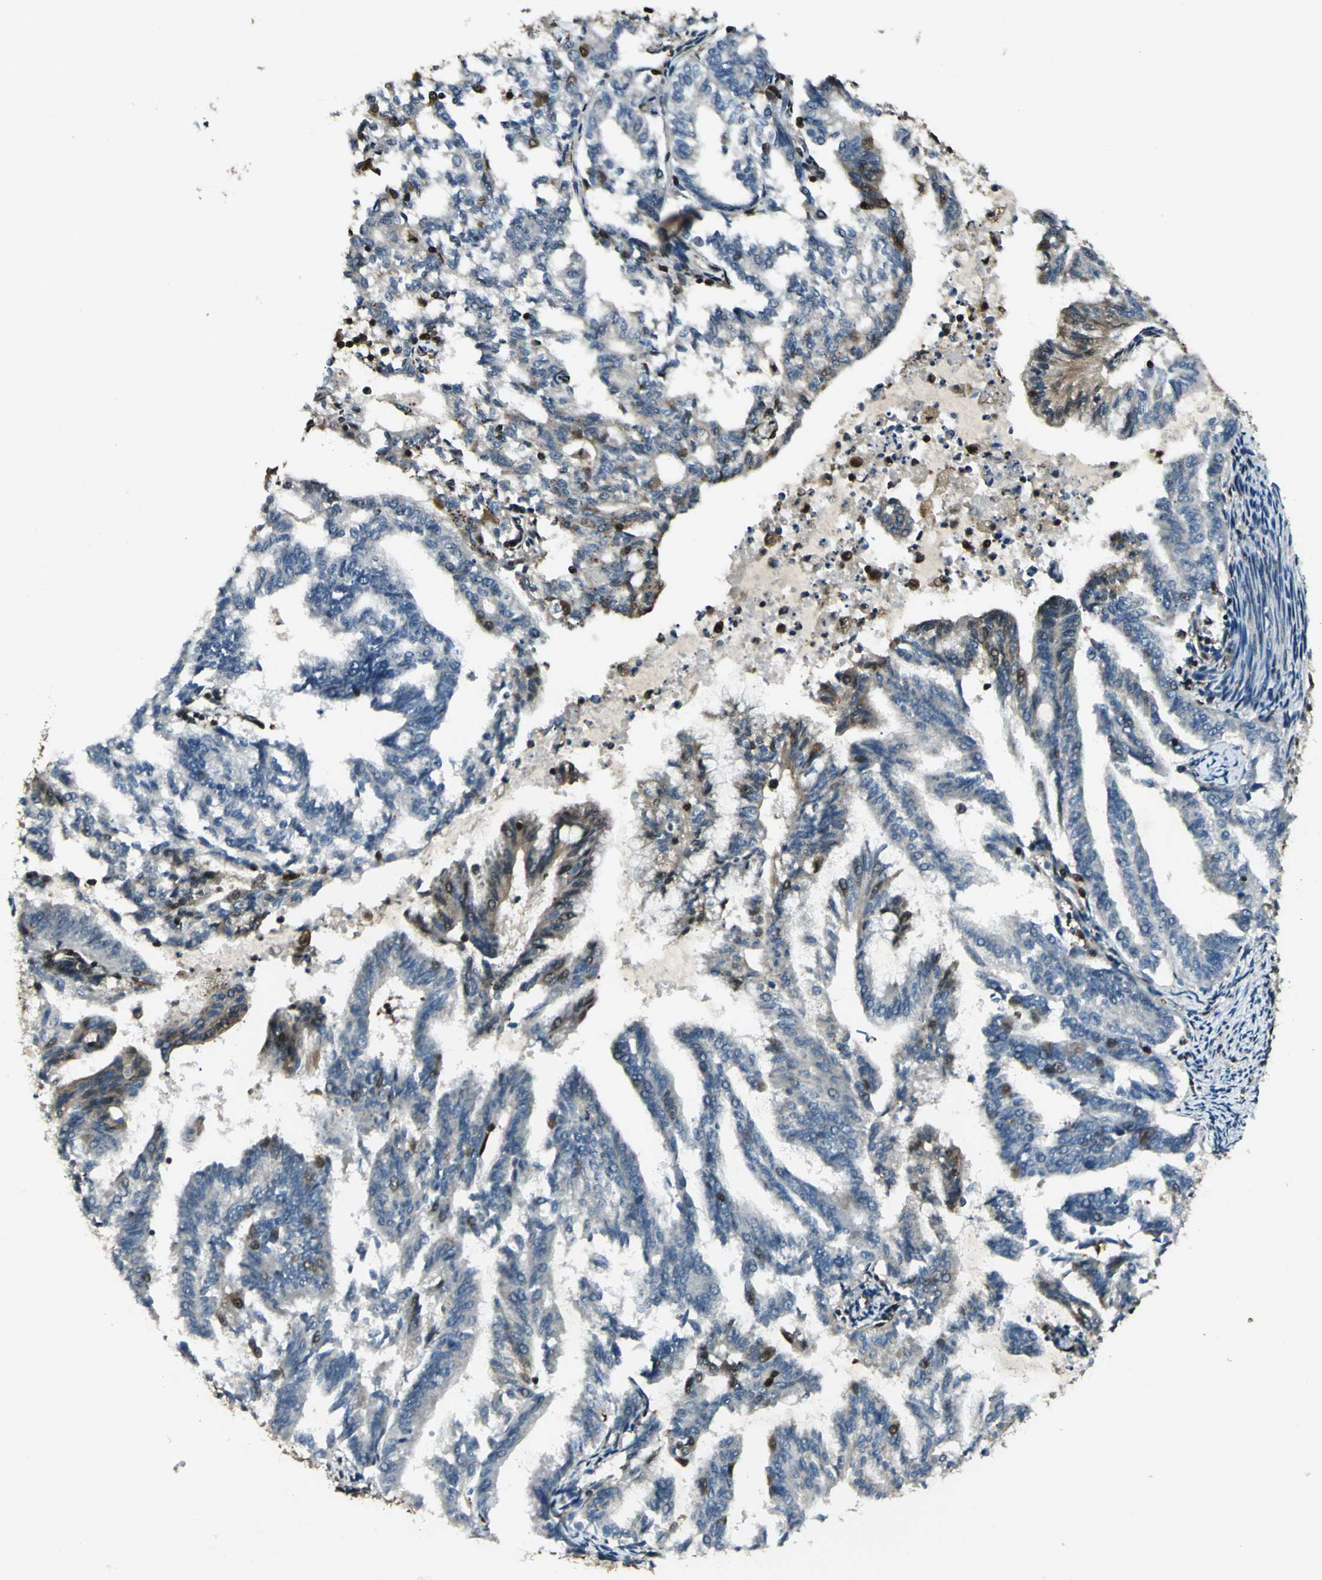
{"staining": {"intensity": "weak", "quantity": "25%-75%", "location": "cytoplasmic/membranous,nuclear"}, "tissue": "endometrial cancer", "cell_type": "Tumor cells", "image_type": "cancer", "snomed": [{"axis": "morphology", "description": "Adenocarcinoma, NOS"}, {"axis": "topography", "description": "Endometrium"}], "caption": "Adenocarcinoma (endometrial) tissue displays weak cytoplasmic/membranous and nuclear staining in about 25%-75% of tumor cells The protein of interest is shown in brown color, while the nuclei are stained blue.", "gene": "PPP1R13L", "patient": {"sex": "female", "age": 79}}